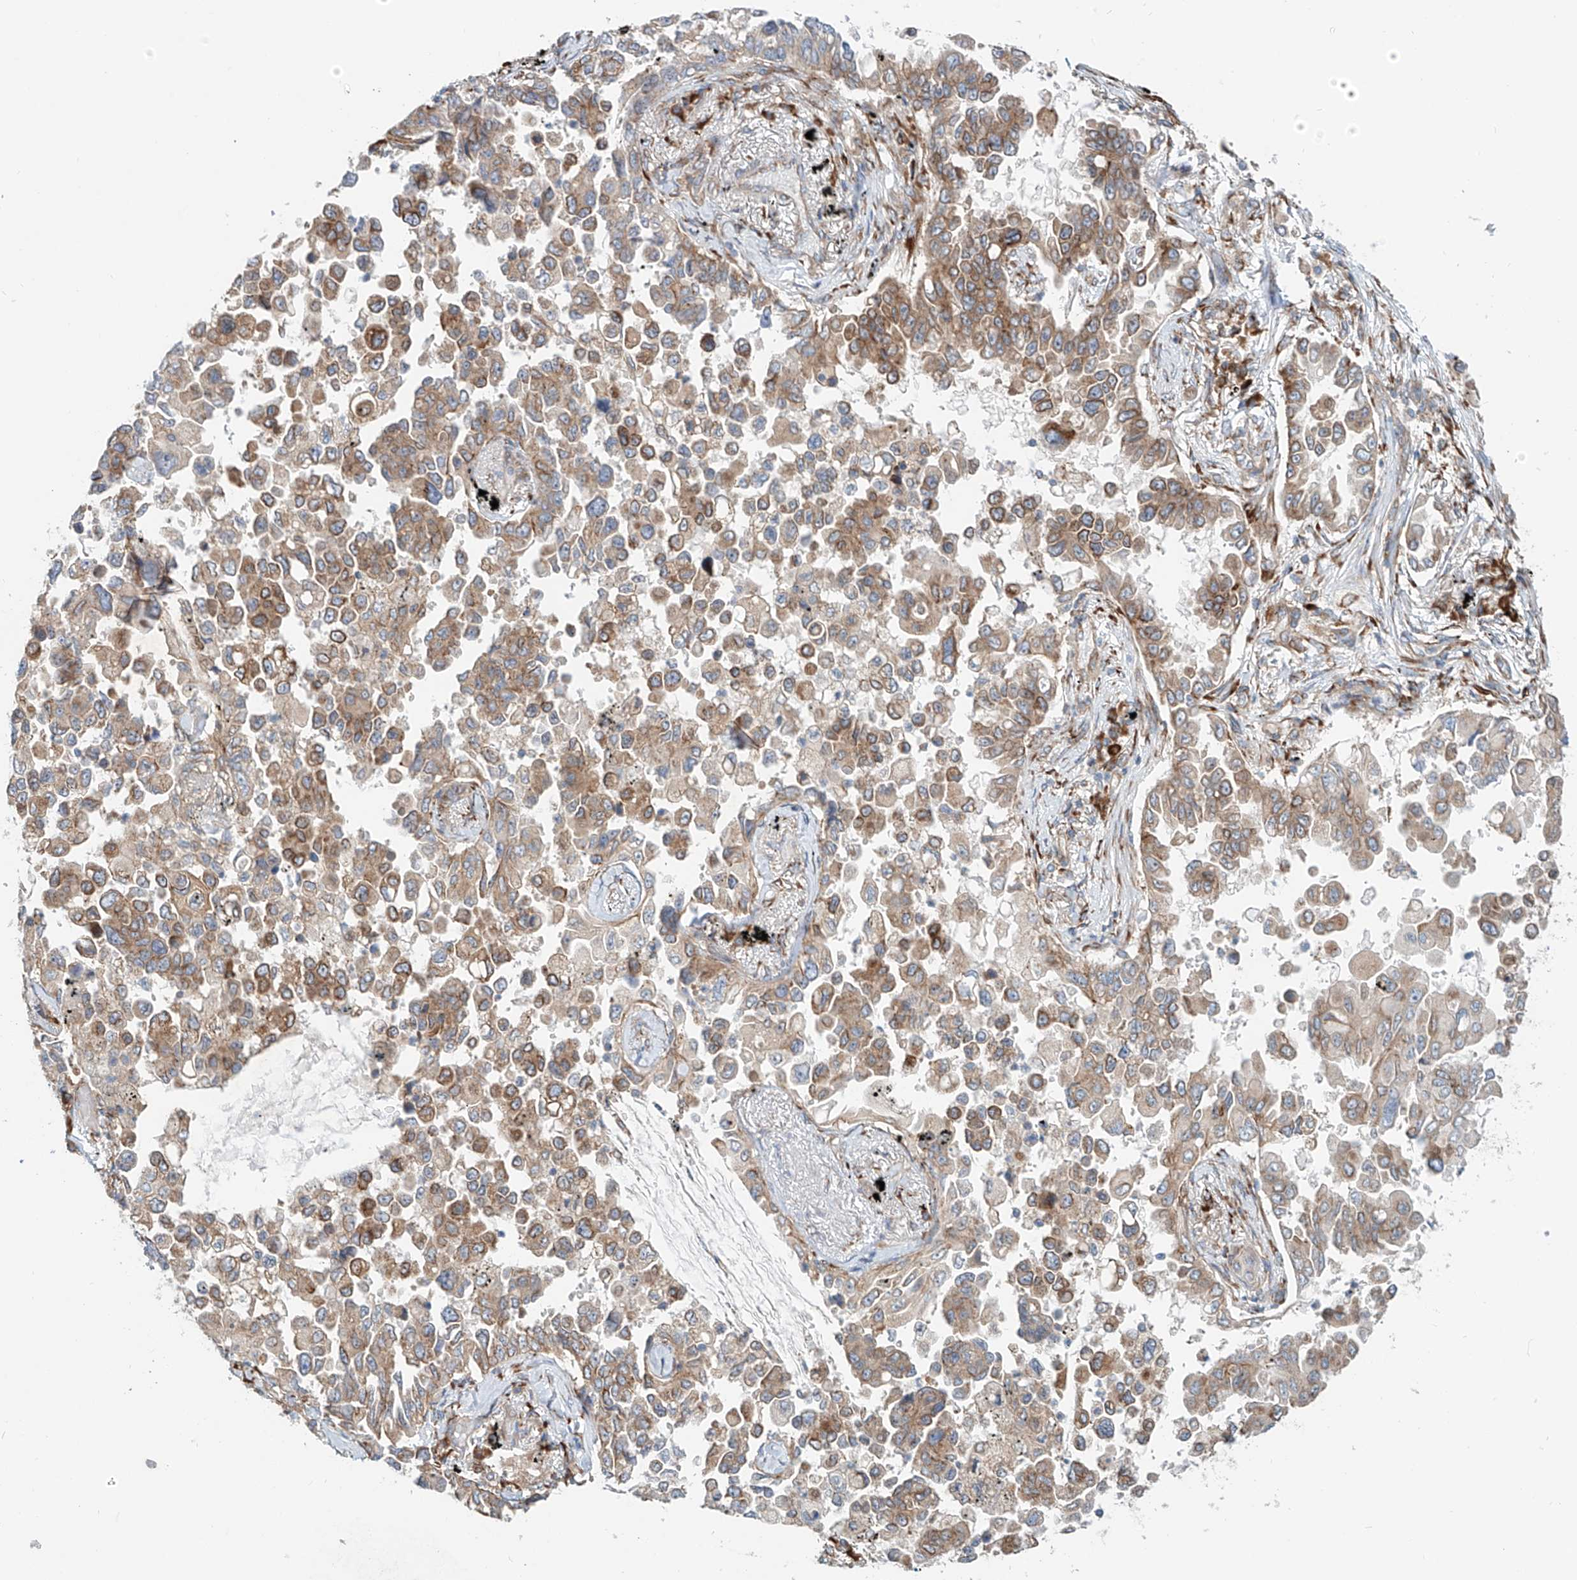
{"staining": {"intensity": "moderate", "quantity": ">75%", "location": "cytoplasmic/membranous"}, "tissue": "lung cancer", "cell_type": "Tumor cells", "image_type": "cancer", "snomed": [{"axis": "morphology", "description": "Adenocarcinoma, NOS"}, {"axis": "topography", "description": "Lung"}], "caption": "Lung cancer (adenocarcinoma) was stained to show a protein in brown. There is medium levels of moderate cytoplasmic/membranous positivity in about >75% of tumor cells. (brown staining indicates protein expression, while blue staining denotes nuclei).", "gene": "SNAP29", "patient": {"sex": "female", "age": 67}}